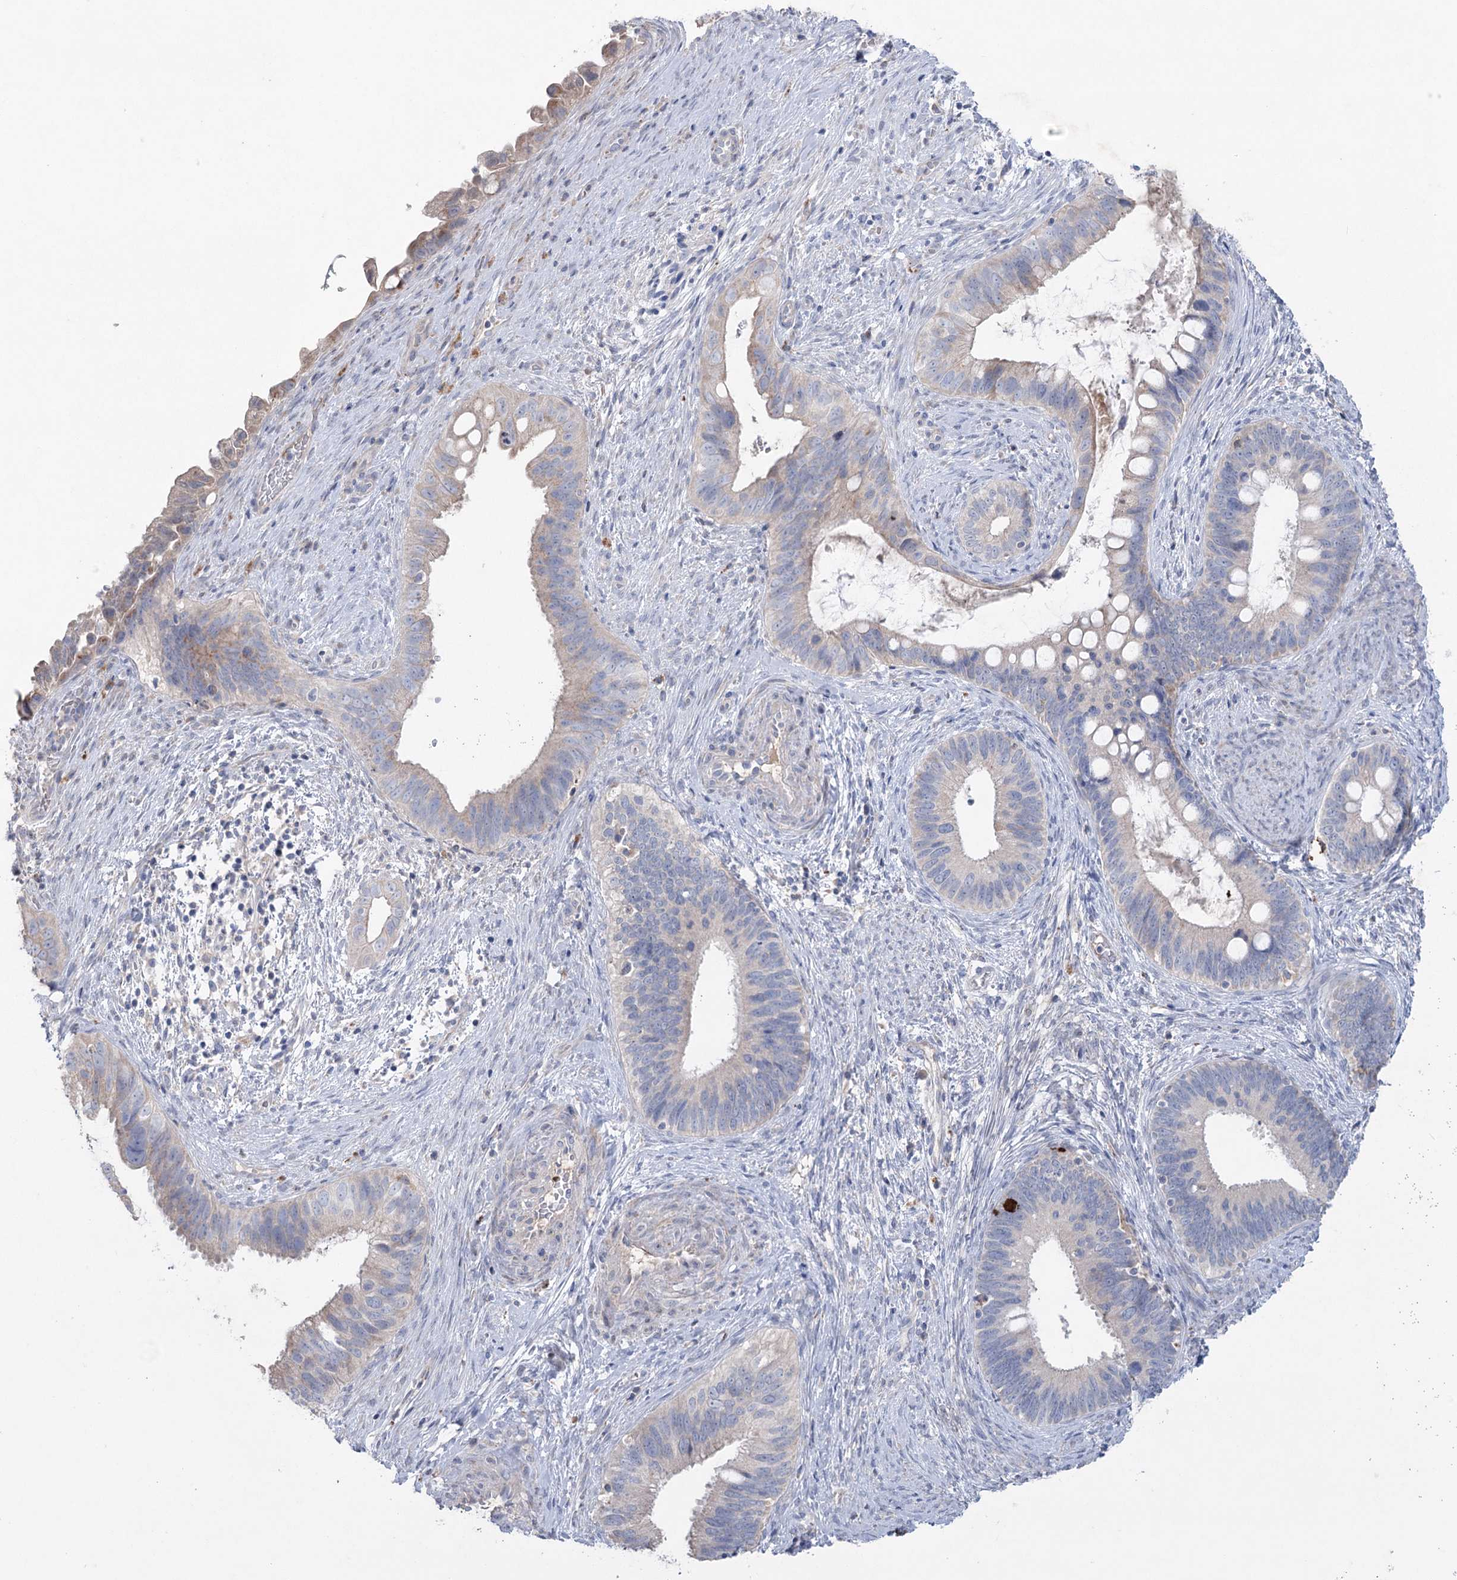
{"staining": {"intensity": "weak", "quantity": "<25%", "location": "cytoplasmic/membranous"}, "tissue": "cervical cancer", "cell_type": "Tumor cells", "image_type": "cancer", "snomed": [{"axis": "morphology", "description": "Adenocarcinoma, NOS"}, {"axis": "topography", "description": "Cervix"}], "caption": "Immunohistochemistry of cervical cancer demonstrates no expression in tumor cells.", "gene": "MTCH2", "patient": {"sex": "female", "age": 42}}